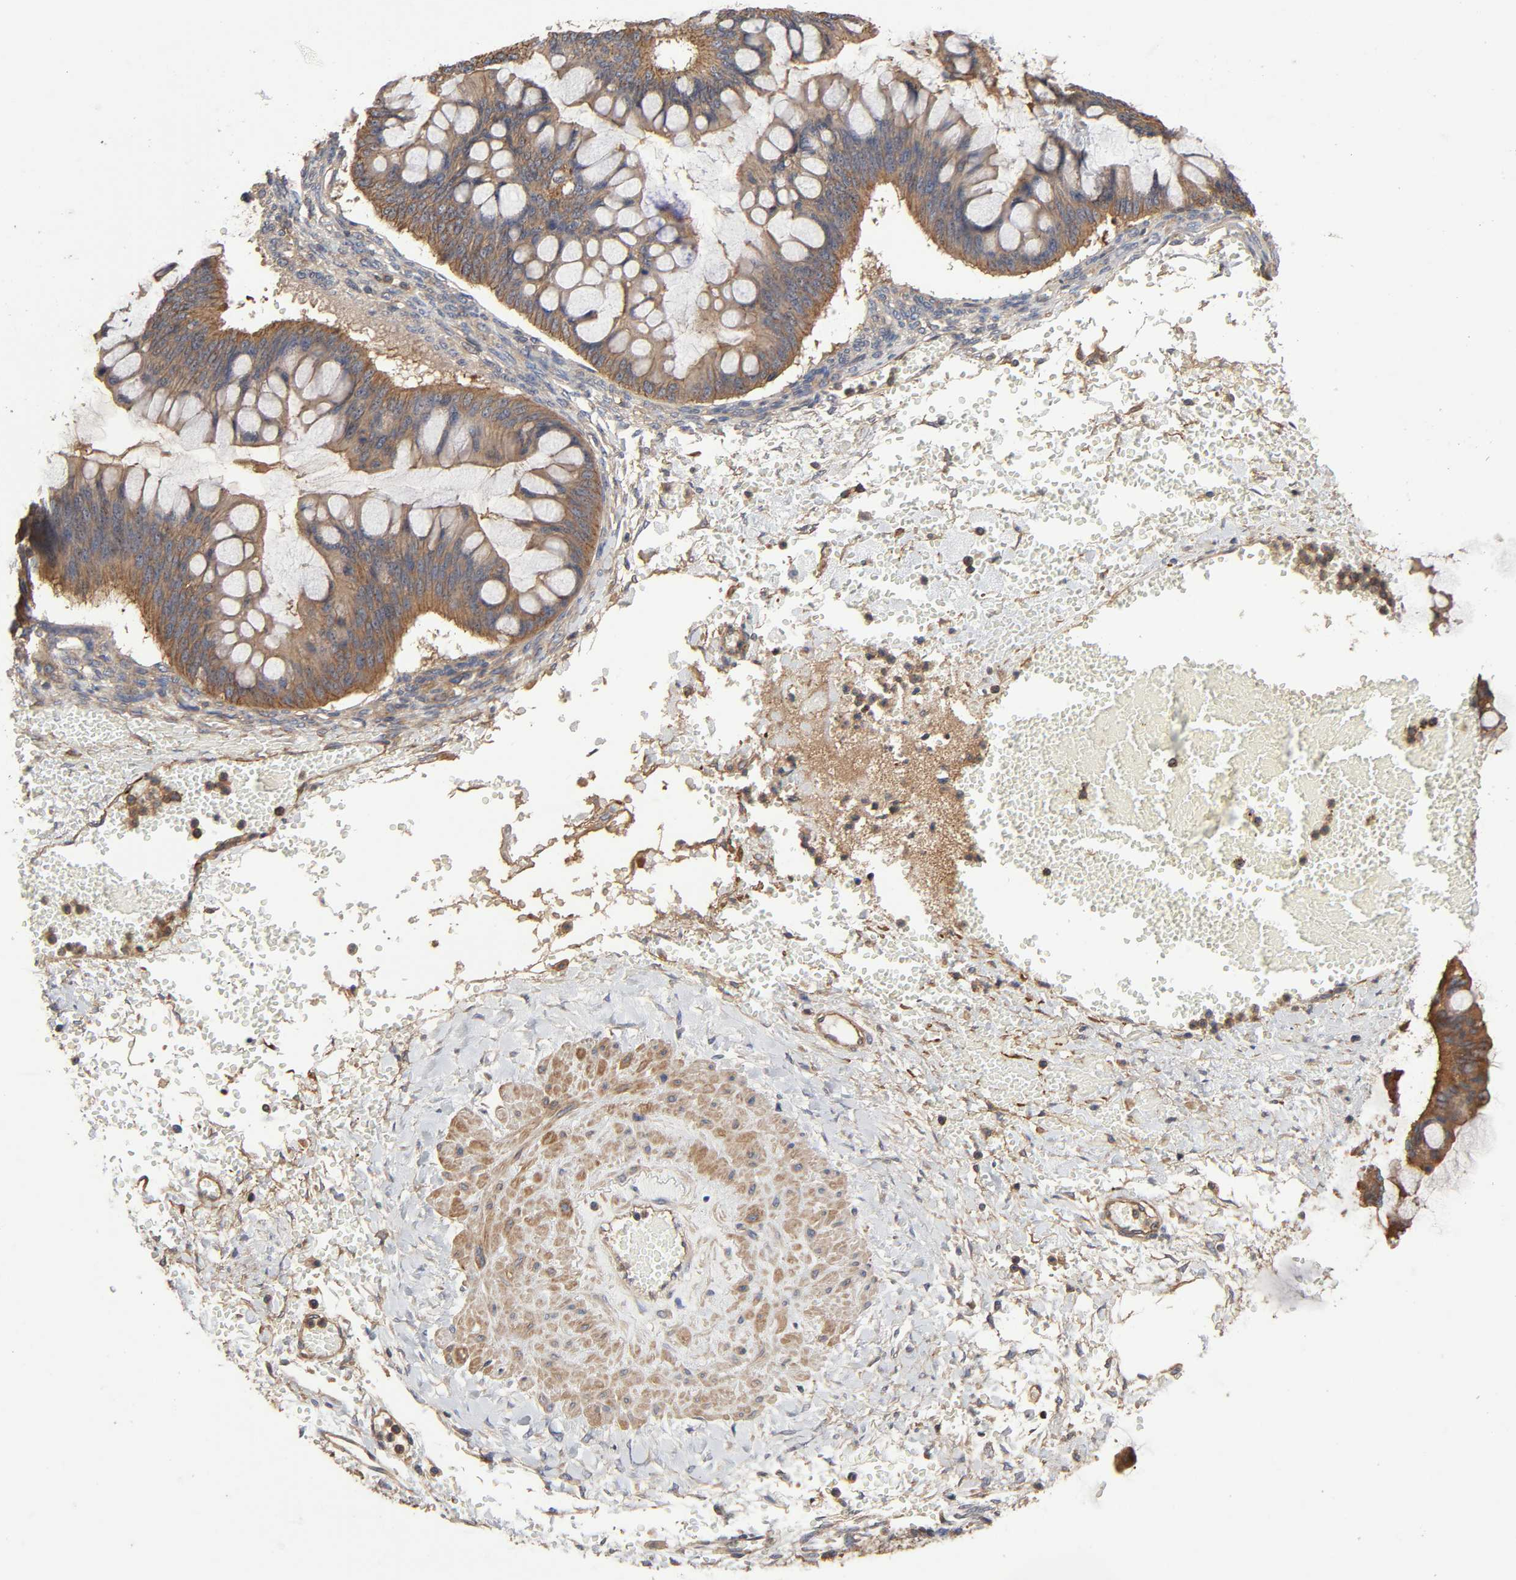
{"staining": {"intensity": "moderate", "quantity": ">75%", "location": "cytoplasmic/membranous"}, "tissue": "ovarian cancer", "cell_type": "Tumor cells", "image_type": "cancer", "snomed": [{"axis": "morphology", "description": "Cystadenocarcinoma, mucinous, NOS"}, {"axis": "topography", "description": "Ovary"}], "caption": "A photomicrograph of human ovarian cancer (mucinous cystadenocarcinoma) stained for a protein reveals moderate cytoplasmic/membranous brown staining in tumor cells.", "gene": "LAMTOR2", "patient": {"sex": "female", "age": 73}}